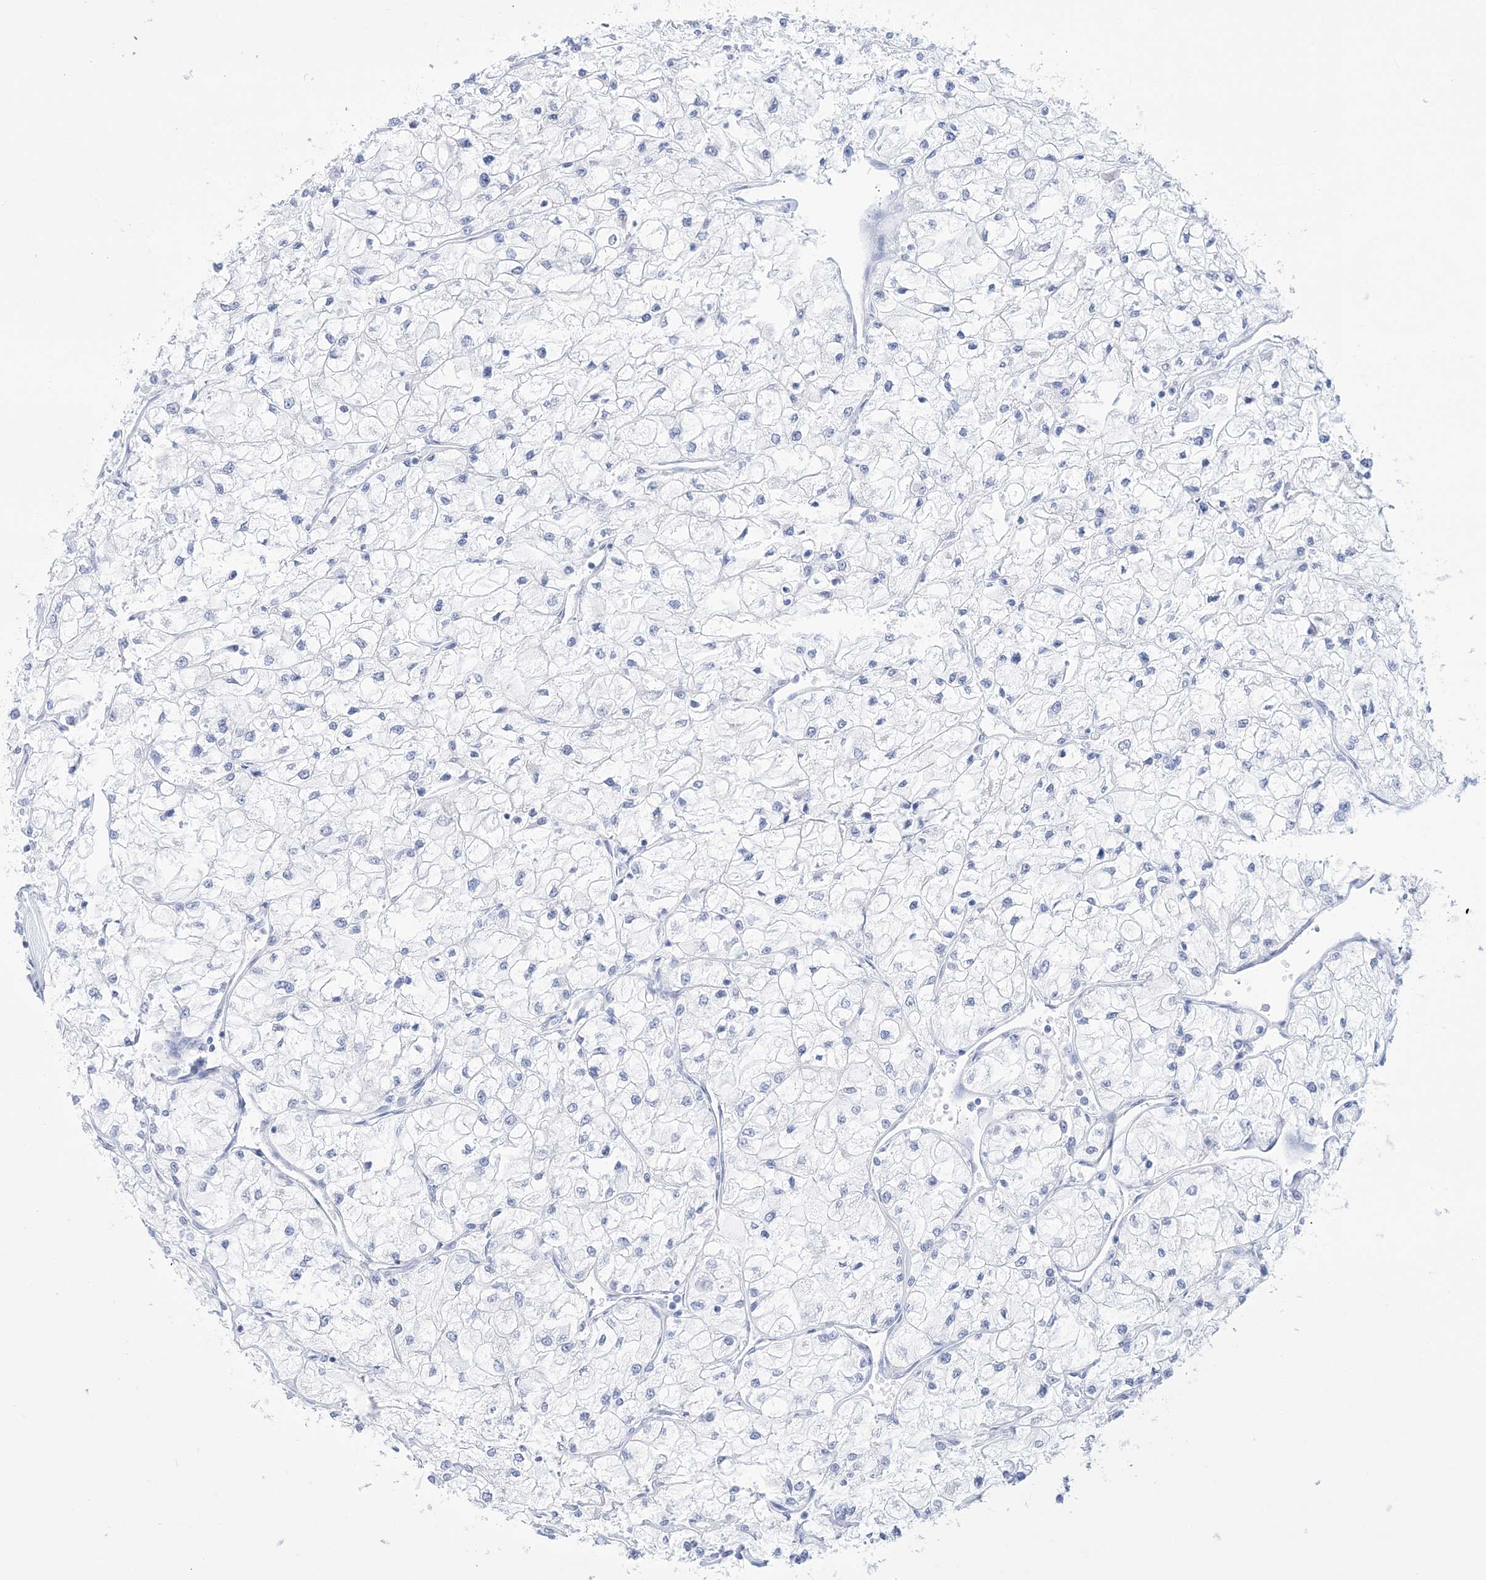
{"staining": {"intensity": "negative", "quantity": "none", "location": "none"}, "tissue": "renal cancer", "cell_type": "Tumor cells", "image_type": "cancer", "snomed": [{"axis": "morphology", "description": "Adenocarcinoma, NOS"}, {"axis": "topography", "description": "Kidney"}], "caption": "Protein analysis of adenocarcinoma (renal) shows no significant positivity in tumor cells.", "gene": "RBP2", "patient": {"sex": "male", "age": 80}}